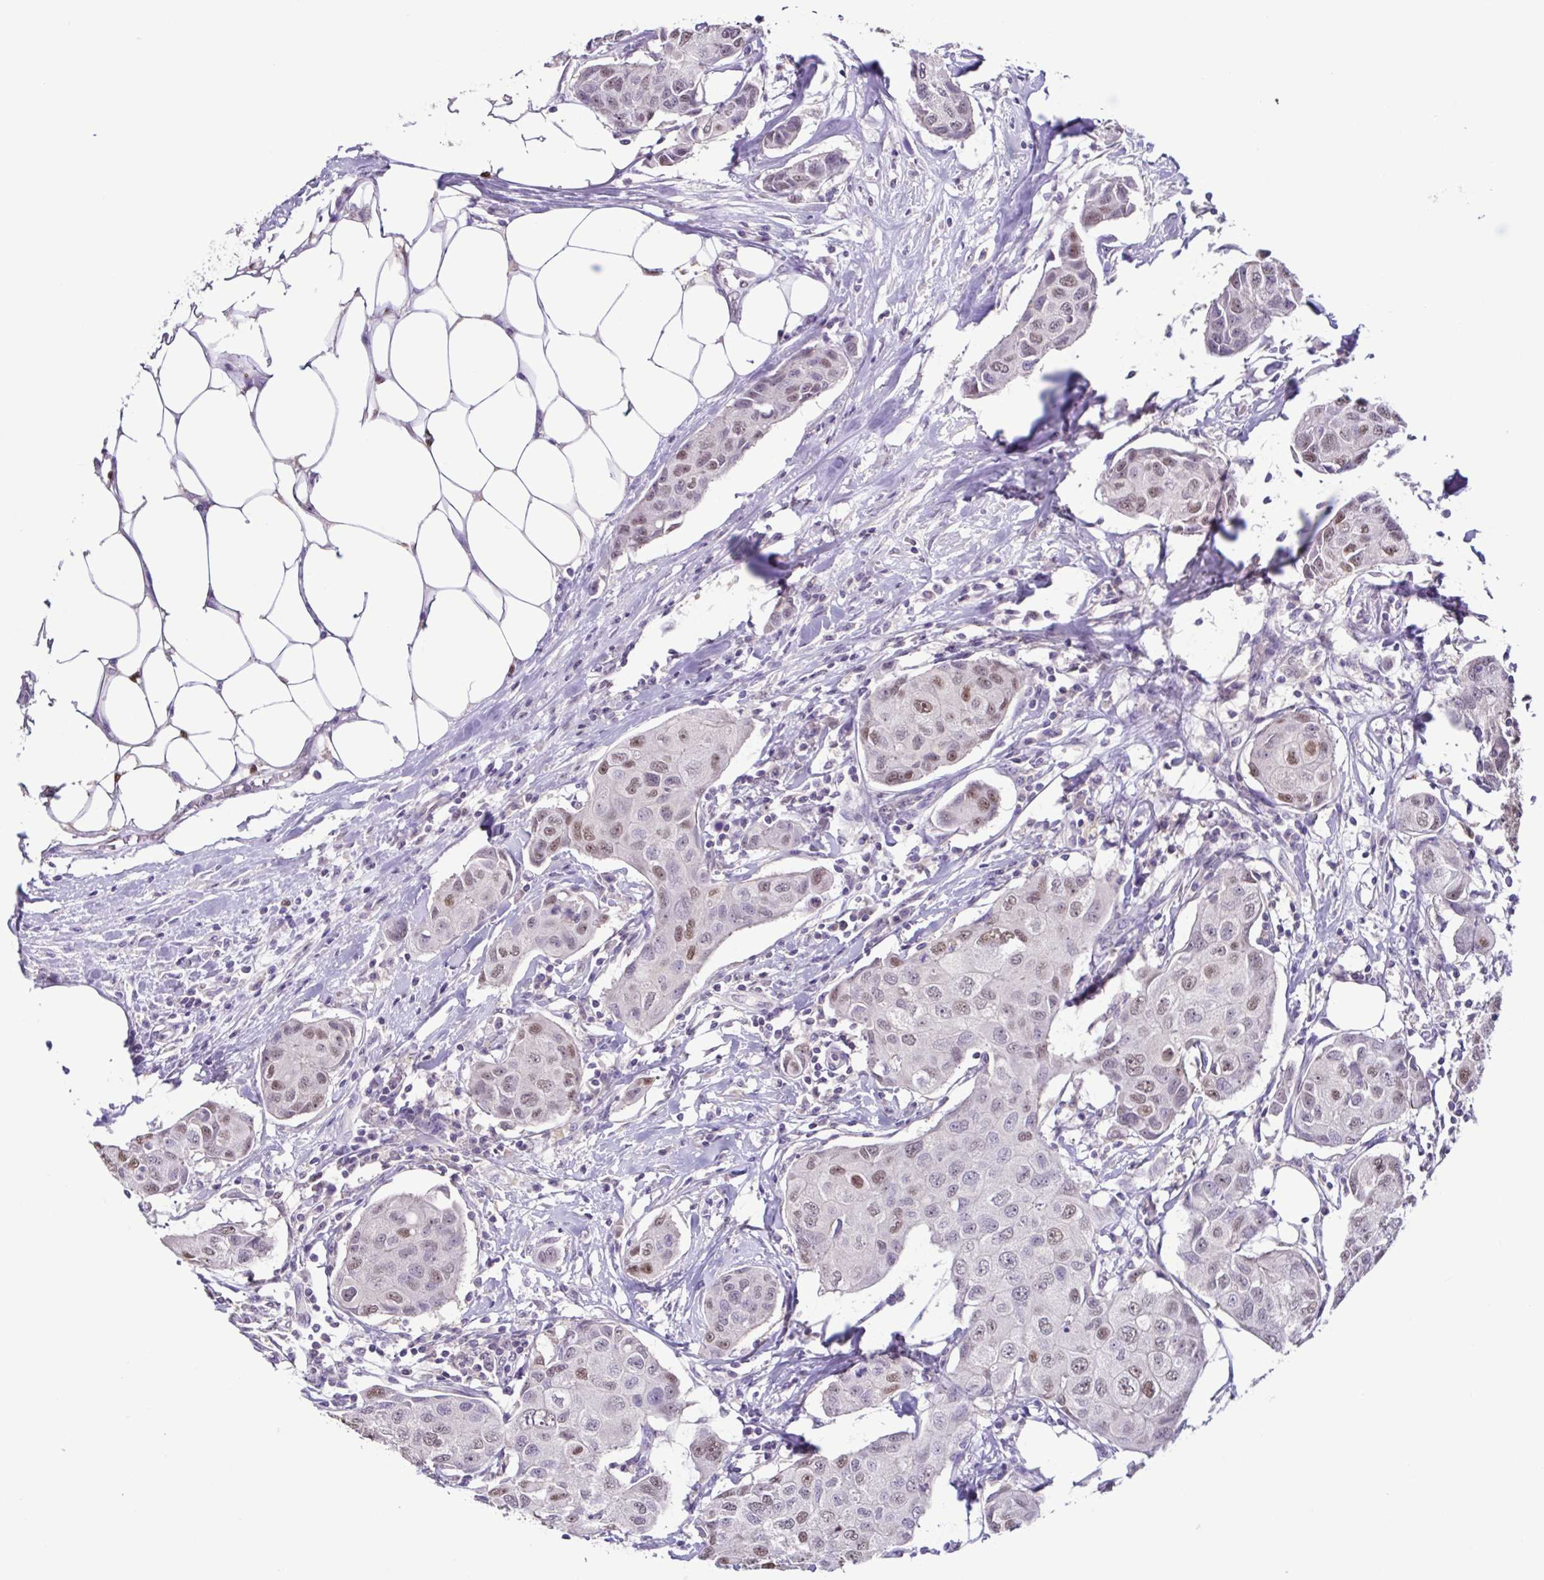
{"staining": {"intensity": "weak", "quantity": ">75%", "location": "nuclear"}, "tissue": "breast cancer", "cell_type": "Tumor cells", "image_type": "cancer", "snomed": [{"axis": "morphology", "description": "Duct carcinoma"}, {"axis": "topography", "description": "Breast"}, {"axis": "topography", "description": "Lymph node"}], "caption": "IHC of intraductal carcinoma (breast) reveals low levels of weak nuclear staining in about >75% of tumor cells. (Brightfield microscopy of DAB IHC at high magnification).", "gene": "ACTRT3", "patient": {"sex": "female", "age": 80}}